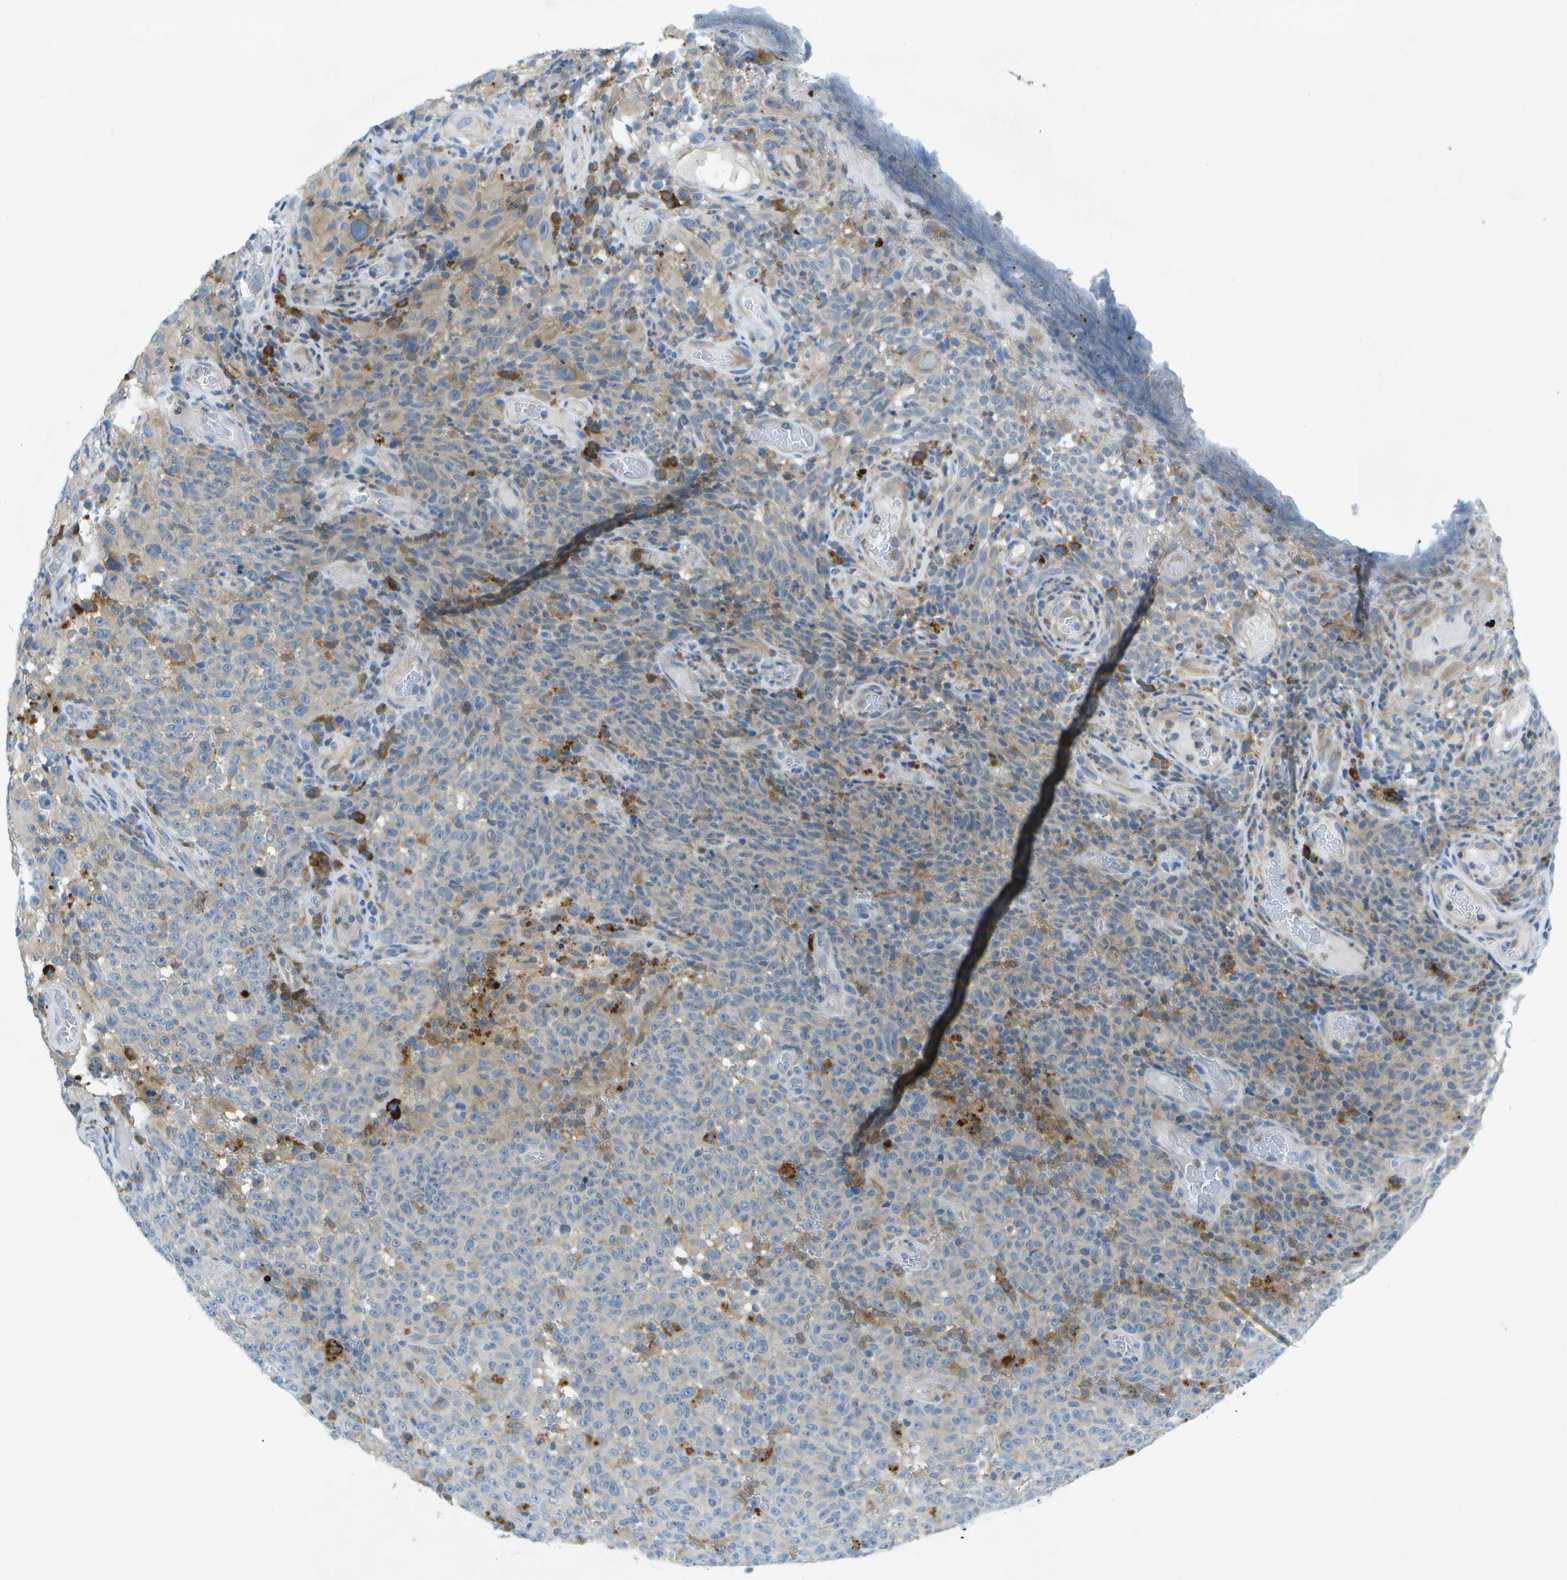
{"staining": {"intensity": "weak", "quantity": "<25%", "location": "cytoplasmic/membranous"}, "tissue": "melanoma", "cell_type": "Tumor cells", "image_type": "cancer", "snomed": [{"axis": "morphology", "description": "Malignant melanoma, NOS"}, {"axis": "topography", "description": "Skin"}], "caption": "DAB immunohistochemical staining of human malignant melanoma reveals no significant expression in tumor cells. The staining is performed using DAB brown chromogen with nuclei counter-stained in using hematoxylin.", "gene": "WNK2", "patient": {"sex": "female", "age": 82}}